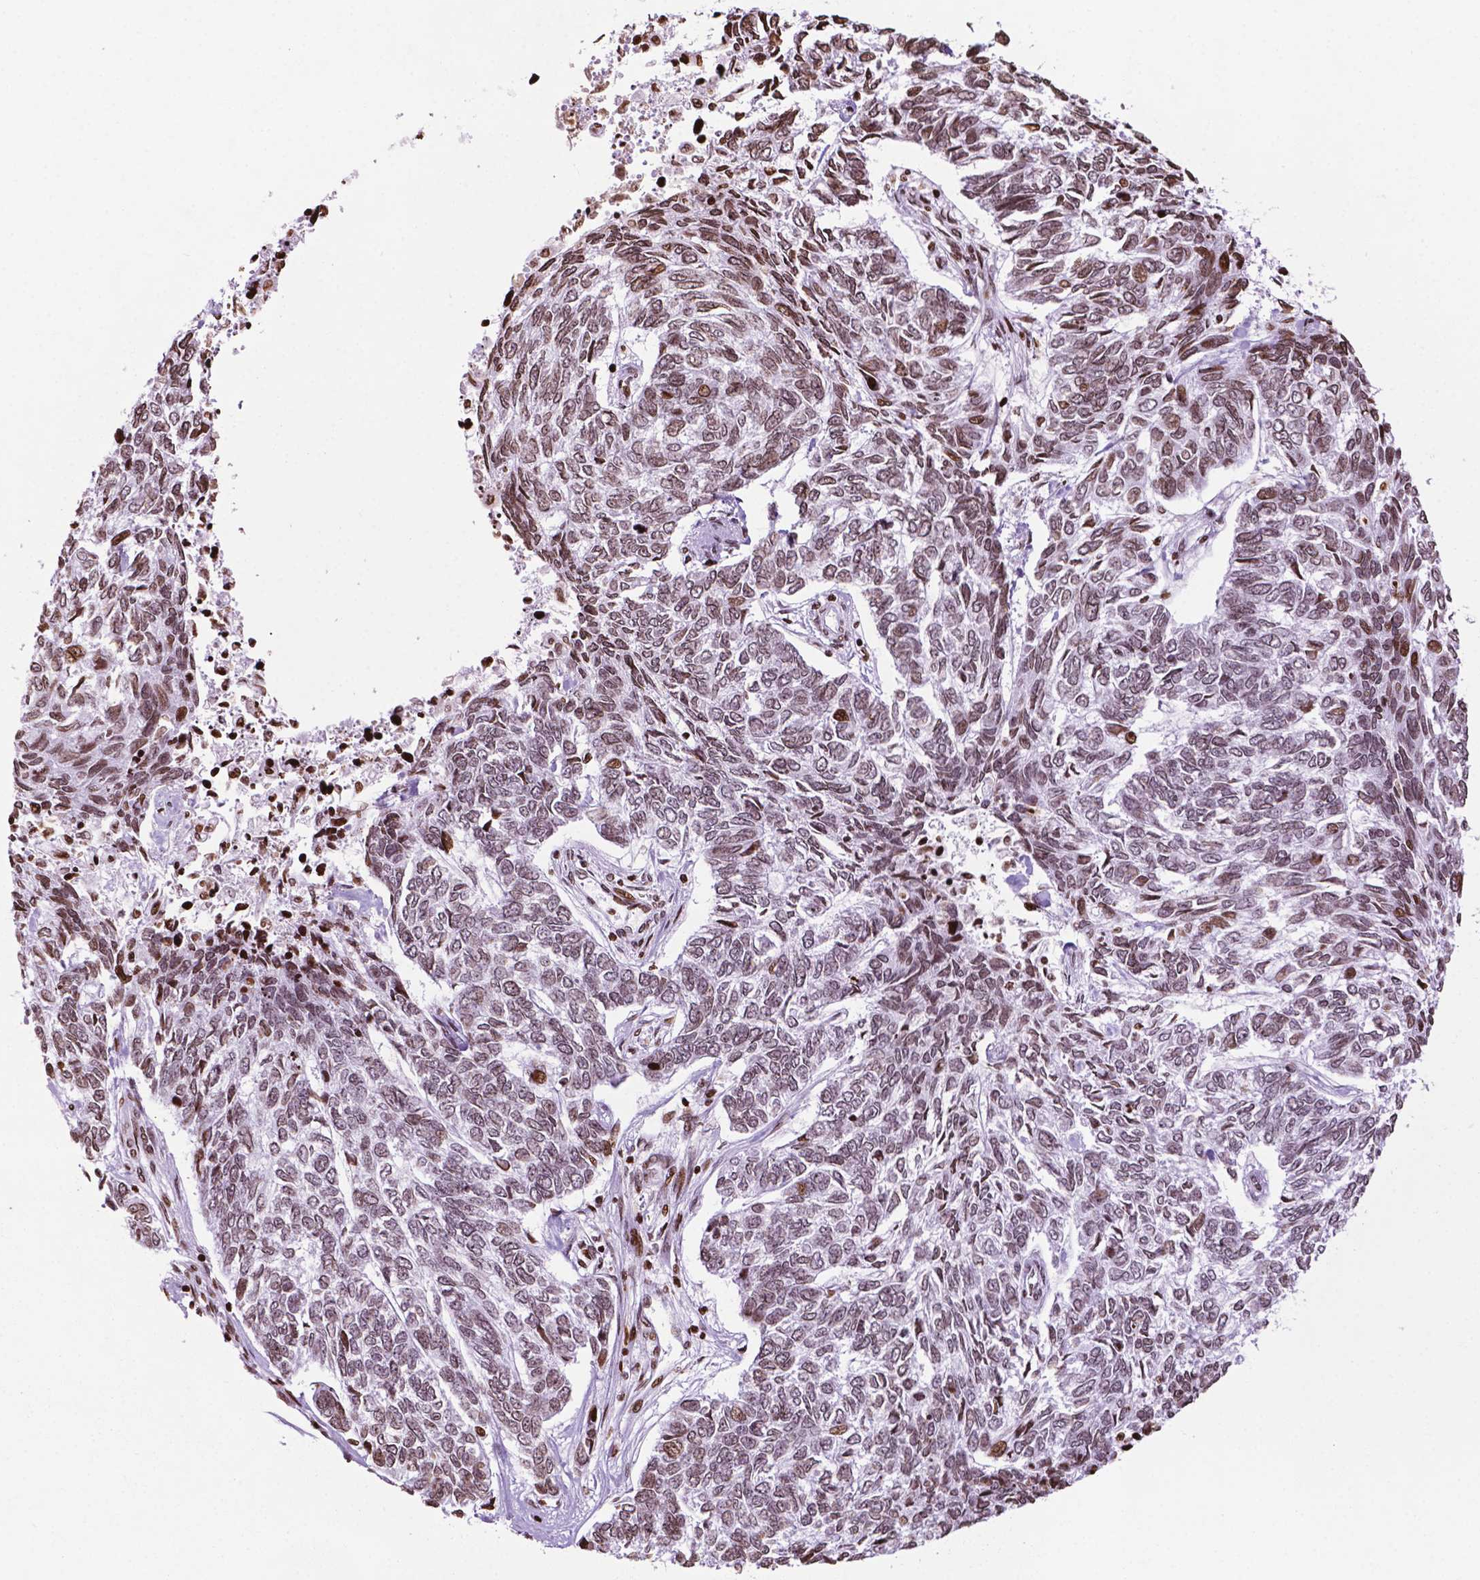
{"staining": {"intensity": "moderate", "quantity": ">75%", "location": "nuclear"}, "tissue": "skin cancer", "cell_type": "Tumor cells", "image_type": "cancer", "snomed": [{"axis": "morphology", "description": "Basal cell carcinoma"}, {"axis": "topography", "description": "Skin"}], "caption": "Human skin cancer stained with a brown dye reveals moderate nuclear positive positivity in about >75% of tumor cells.", "gene": "TMEM250", "patient": {"sex": "female", "age": 65}}